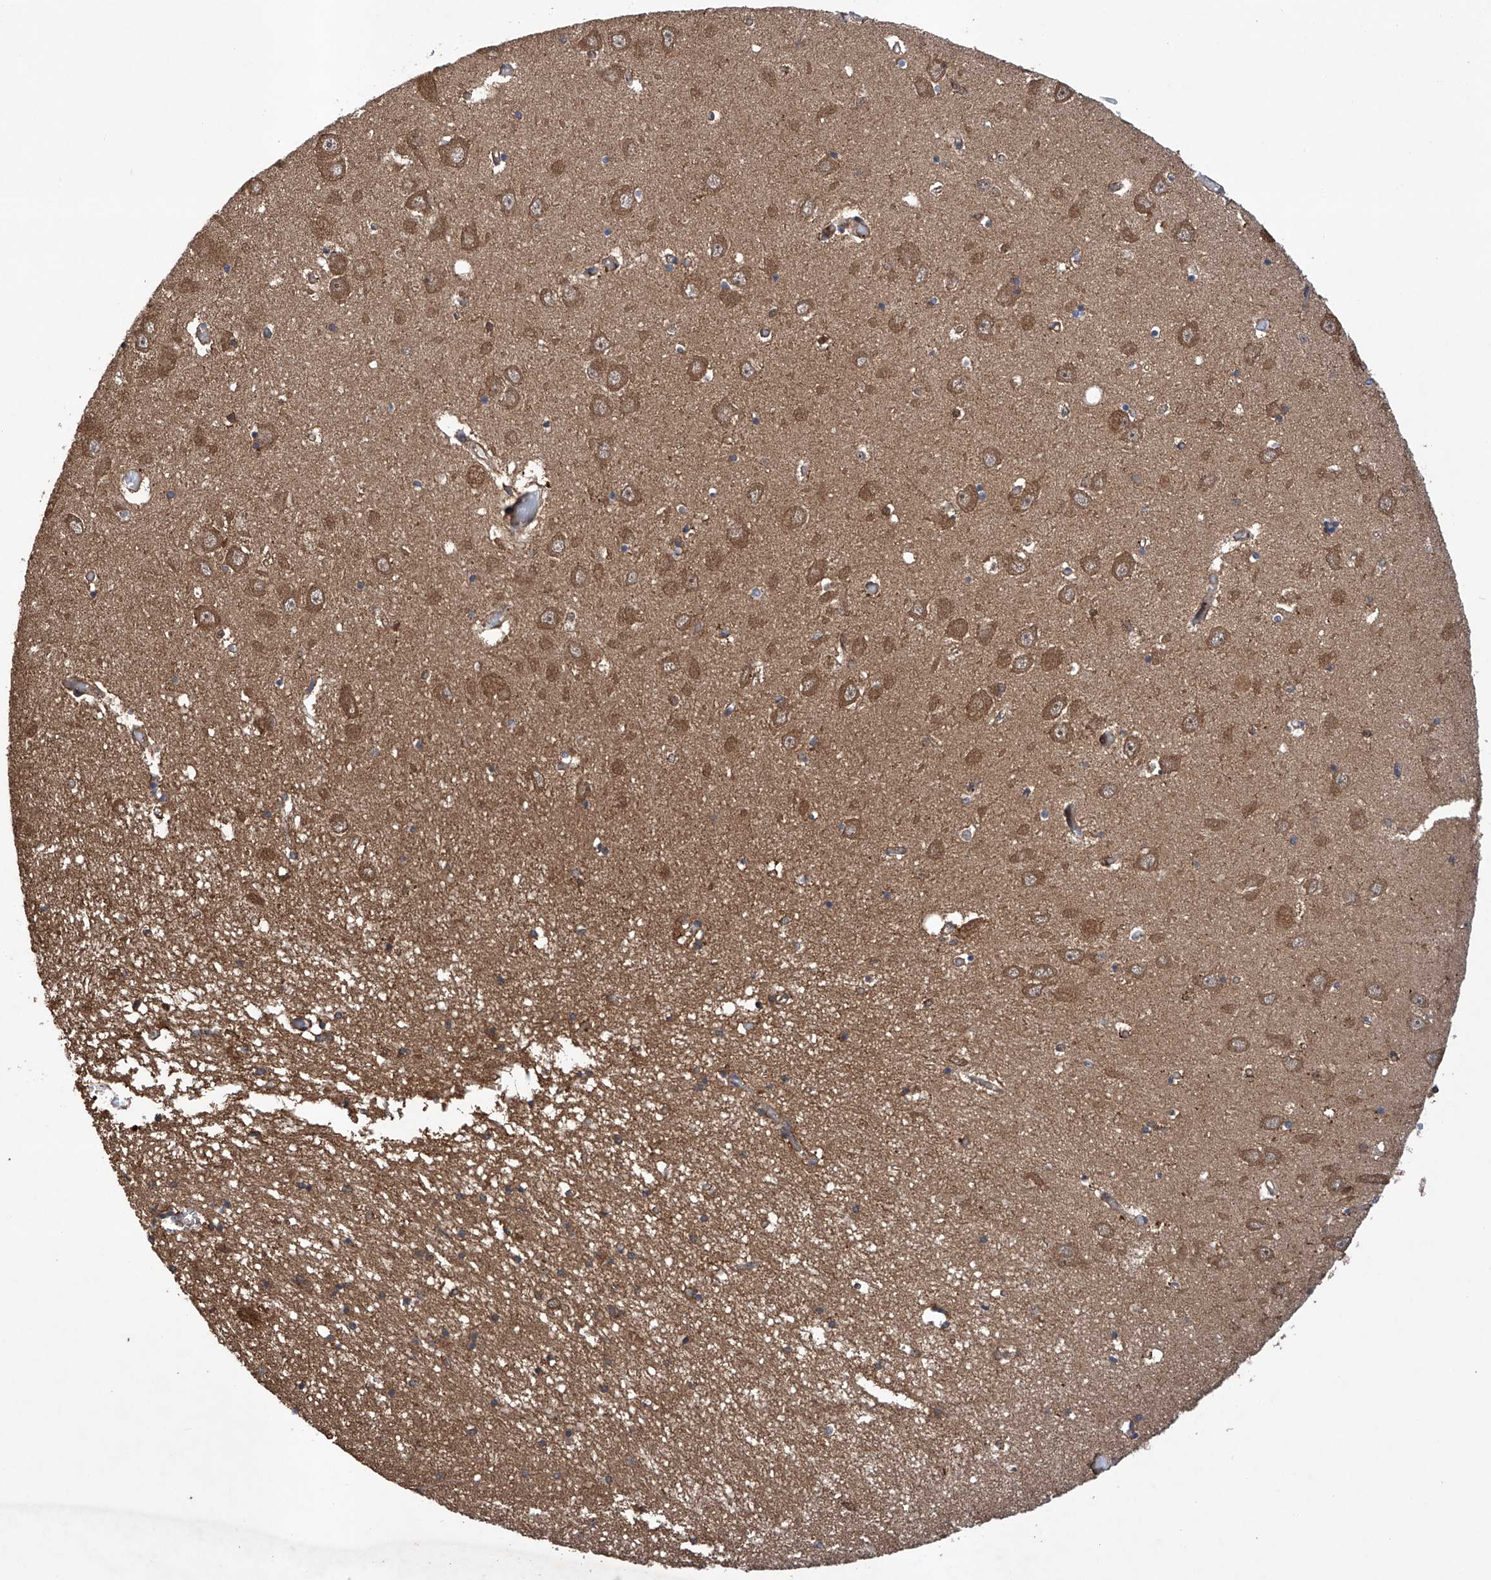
{"staining": {"intensity": "weak", "quantity": ">75%", "location": "cytoplasmic/membranous"}, "tissue": "hippocampus", "cell_type": "Glial cells", "image_type": "normal", "snomed": [{"axis": "morphology", "description": "Normal tissue, NOS"}, {"axis": "topography", "description": "Hippocampus"}], "caption": "Protein analysis of benign hippocampus reveals weak cytoplasmic/membranous positivity in approximately >75% of glial cells. The staining is performed using DAB (3,3'-diaminobenzidine) brown chromogen to label protein expression. The nuclei are counter-stained blue using hematoxylin.", "gene": "TIMM23", "patient": {"sex": "male", "age": 70}}